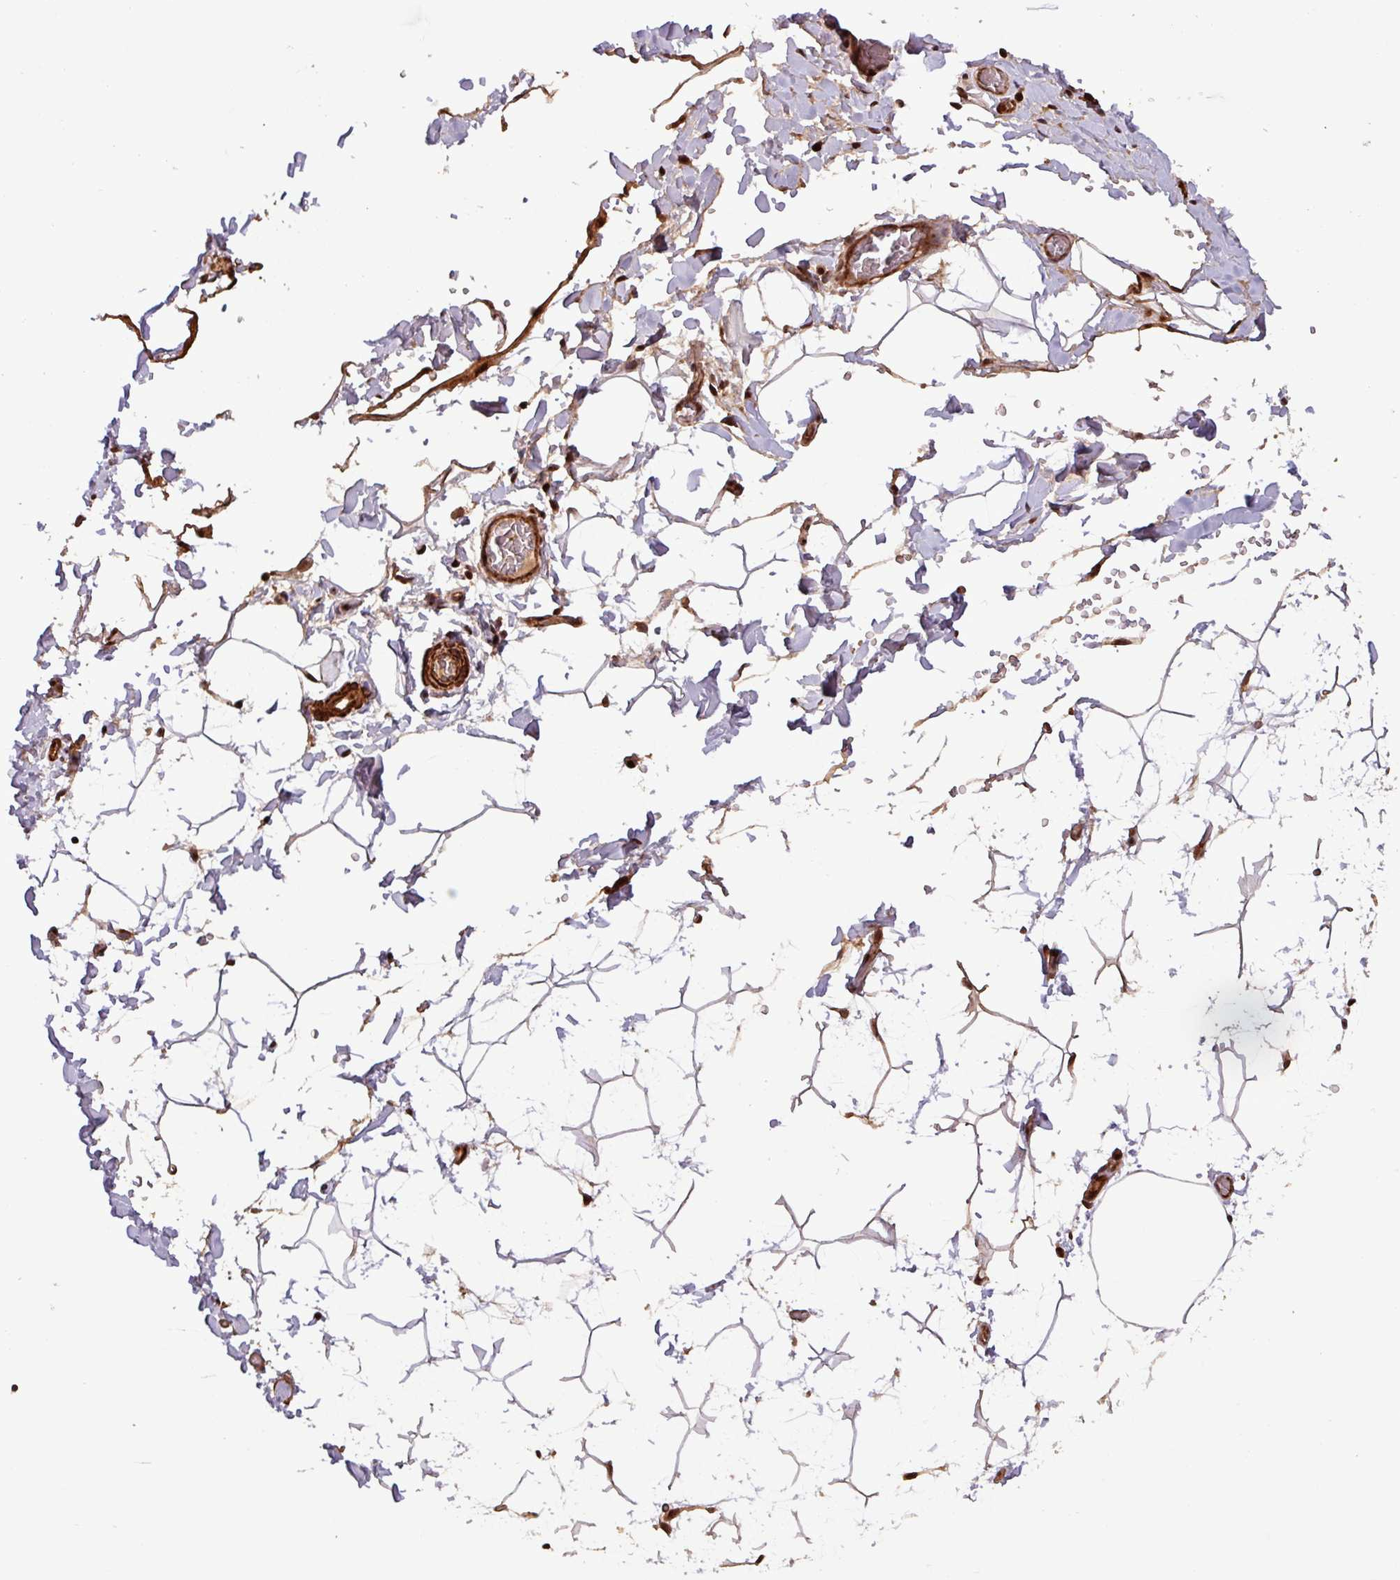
{"staining": {"intensity": "moderate", "quantity": ">75%", "location": "cytoplasmic/membranous,nuclear"}, "tissue": "adipose tissue", "cell_type": "Adipocytes", "image_type": "normal", "snomed": [{"axis": "morphology", "description": "Normal tissue, NOS"}, {"axis": "topography", "description": "Gallbladder"}, {"axis": "topography", "description": "Peripheral nerve tissue"}], "caption": "Immunohistochemical staining of normal human adipose tissue demonstrates medium levels of moderate cytoplasmic/membranous,nuclear staining in about >75% of adipocytes. (DAB (3,3'-diaminobenzidine) = brown stain, brightfield microscopy at high magnification).", "gene": "SLC22A24", "patient": {"sex": "male", "age": 38}}